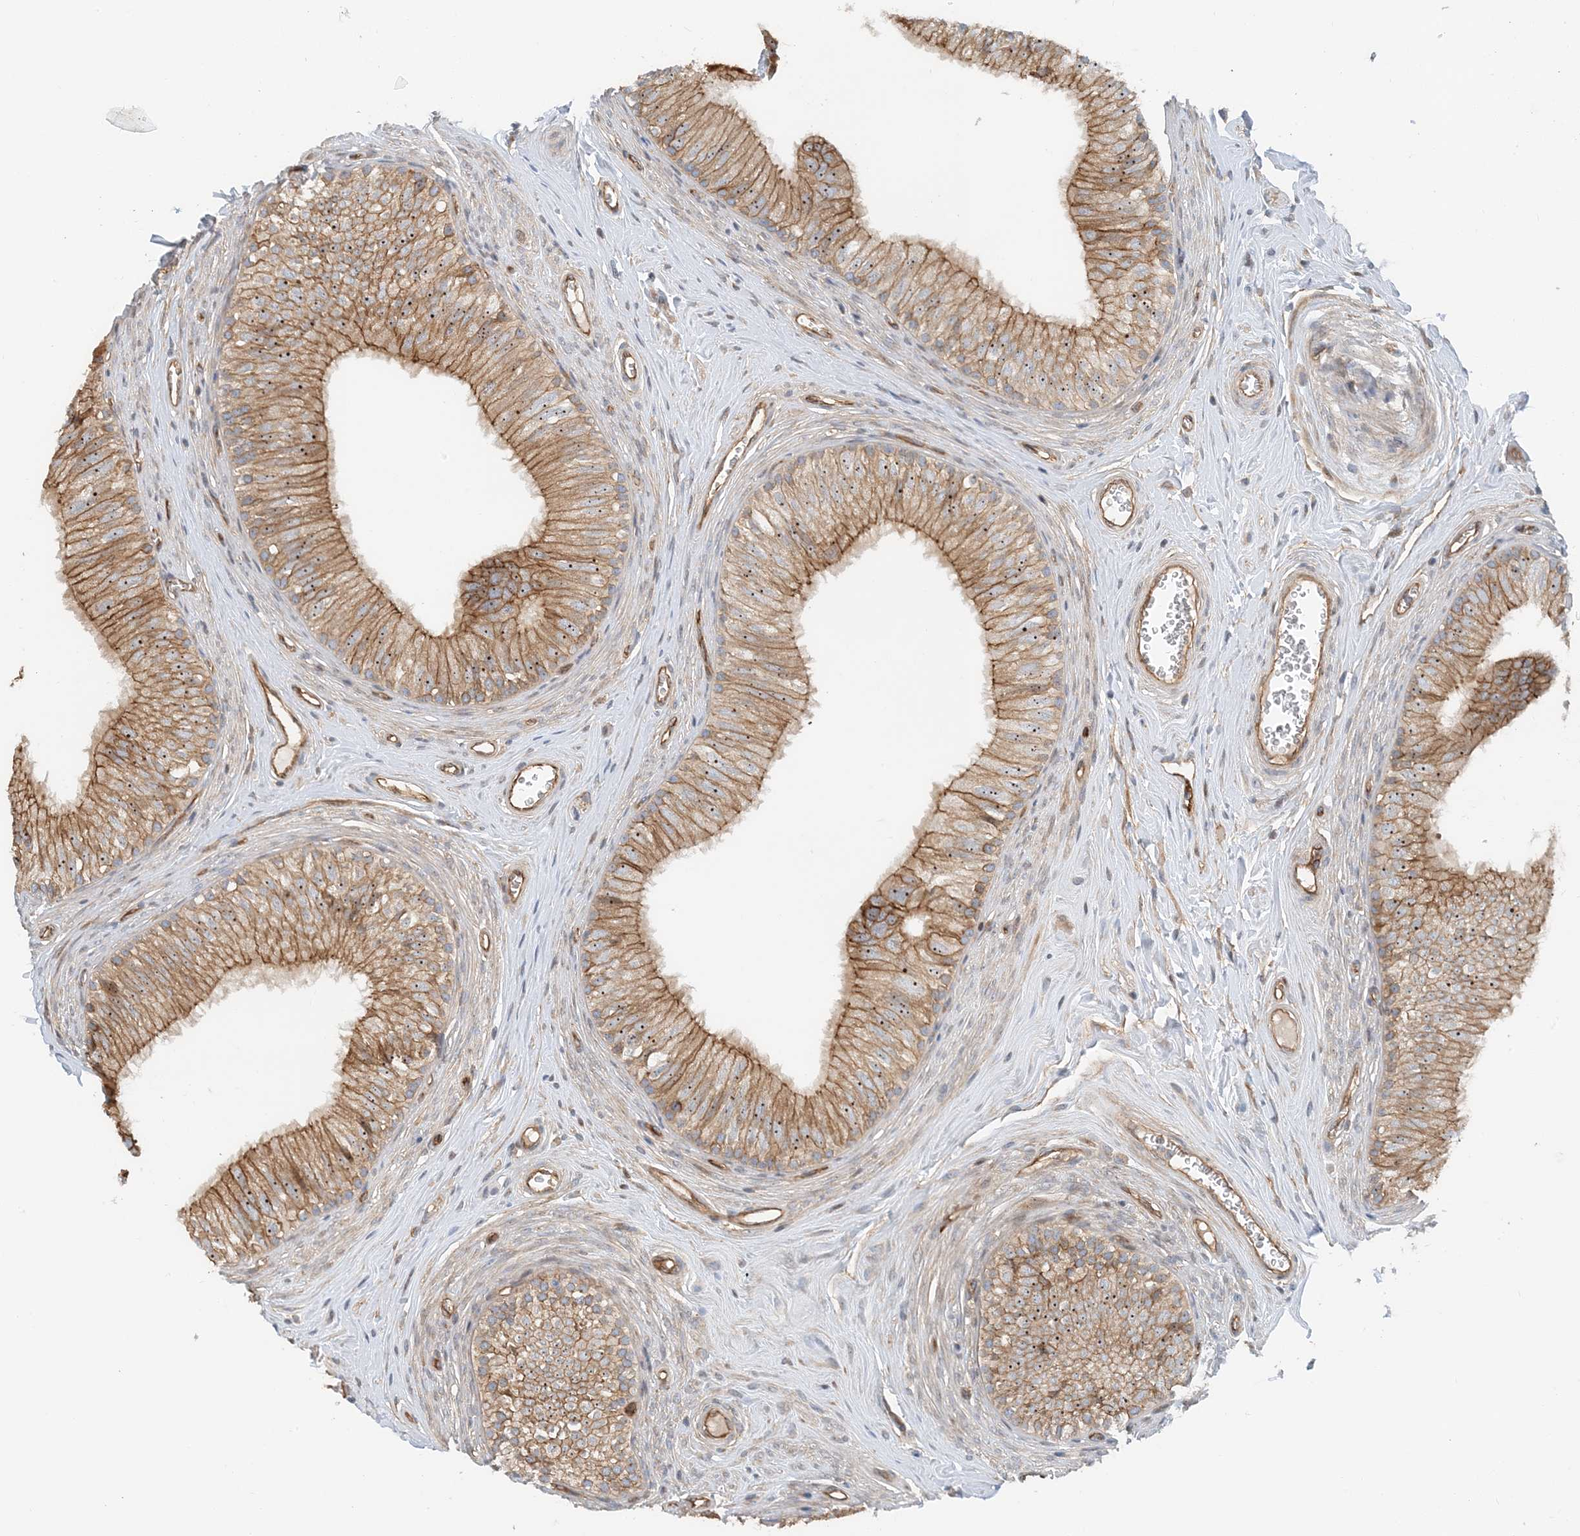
{"staining": {"intensity": "moderate", "quantity": ">75%", "location": "cytoplasmic/membranous"}, "tissue": "epididymis", "cell_type": "Glandular cells", "image_type": "normal", "snomed": [{"axis": "morphology", "description": "Normal tissue, NOS"}, {"axis": "topography", "description": "Epididymis"}], "caption": "IHC image of benign human epididymis stained for a protein (brown), which demonstrates medium levels of moderate cytoplasmic/membranous expression in approximately >75% of glandular cells.", "gene": "MYL5", "patient": {"sex": "male", "age": 46}}